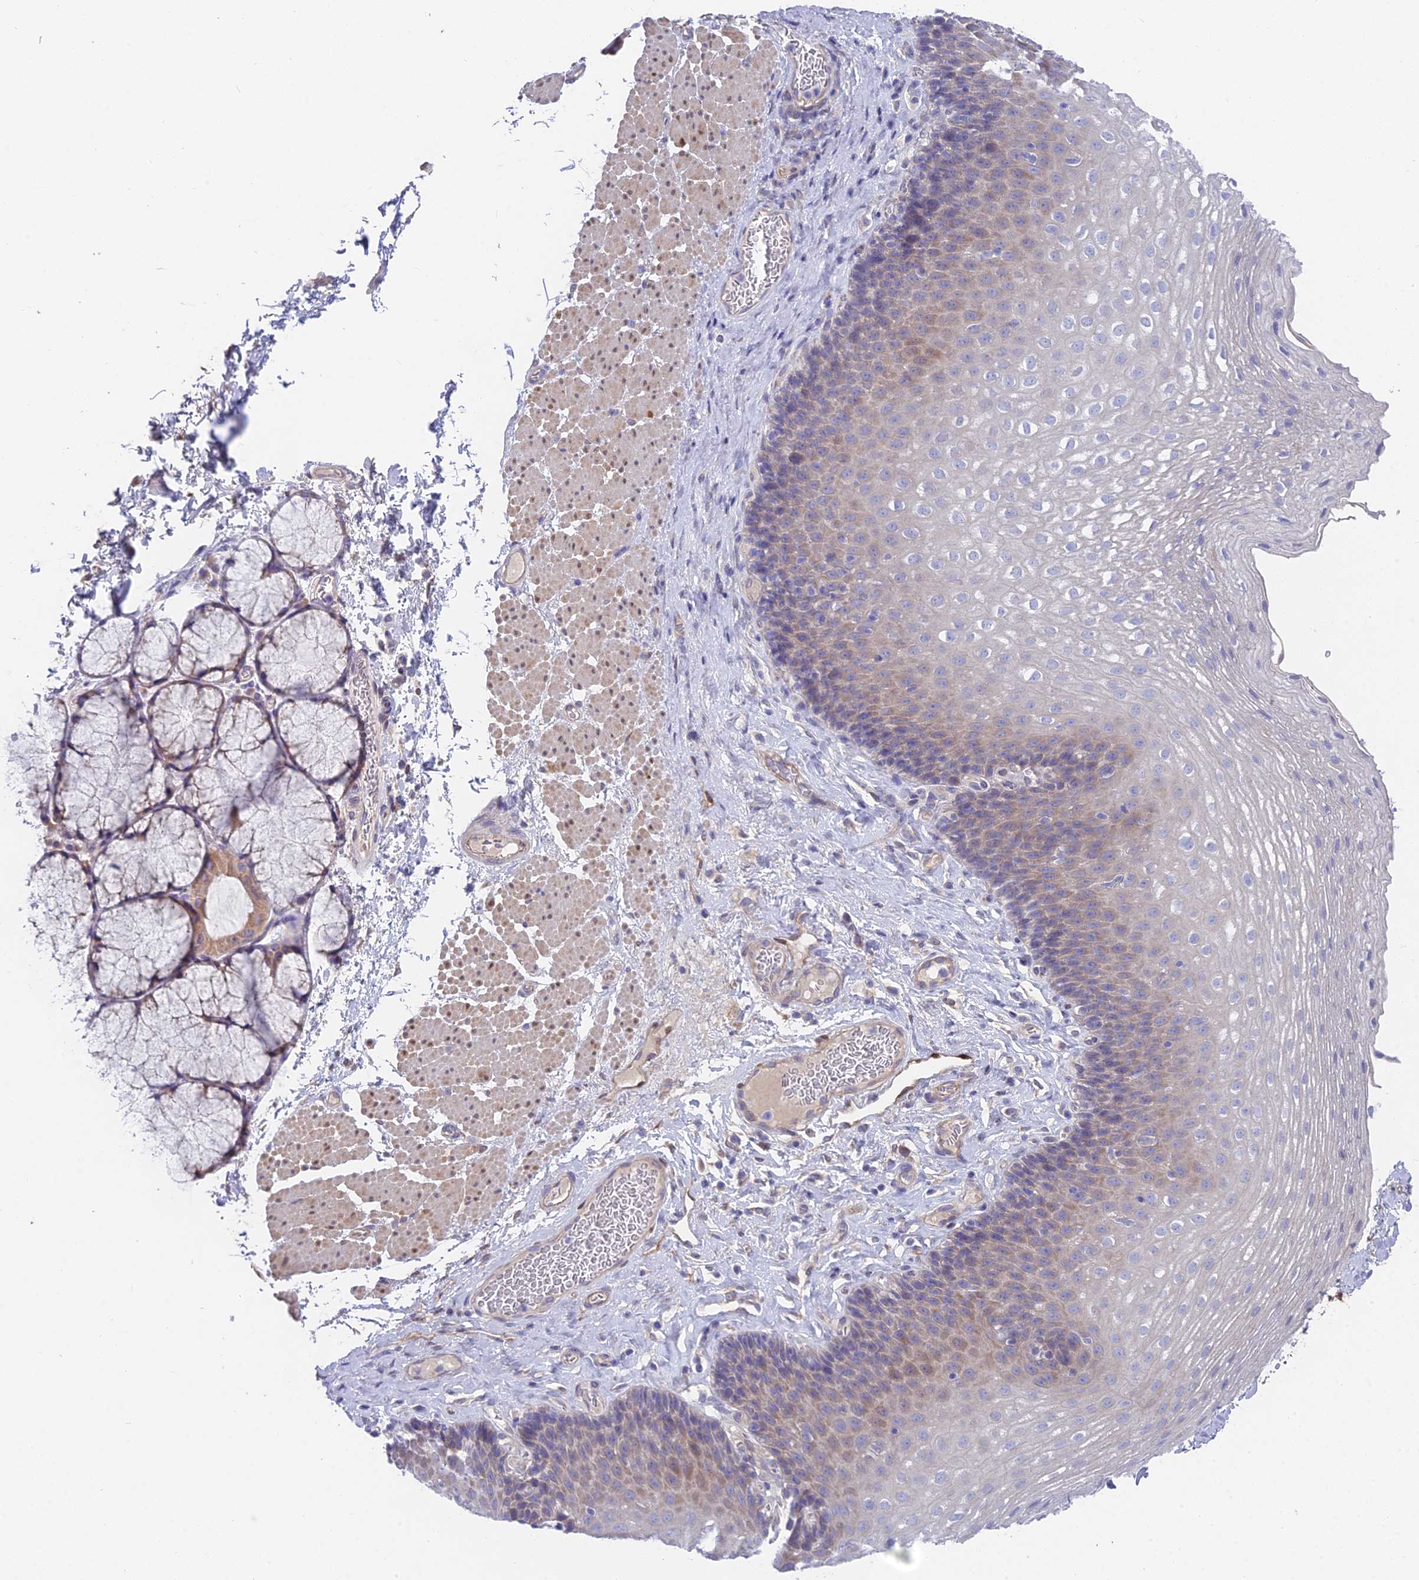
{"staining": {"intensity": "weak", "quantity": "25%-75%", "location": "cytoplasmic/membranous"}, "tissue": "esophagus", "cell_type": "Squamous epithelial cells", "image_type": "normal", "snomed": [{"axis": "morphology", "description": "Normal tissue, NOS"}, {"axis": "topography", "description": "Esophagus"}], "caption": "Immunohistochemistry (IHC) photomicrograph of unremarkable esophagus: esophagus stained using immunohistochemistry reveals low levels of weak protein expression localized specifically in the cytoplasmic/membranous of squamous epithelial cells, appearing as a cytoplasmic/membranous brown color.", "gene": "FAM168B", "patient": {"sex": "female", "age": 66}}